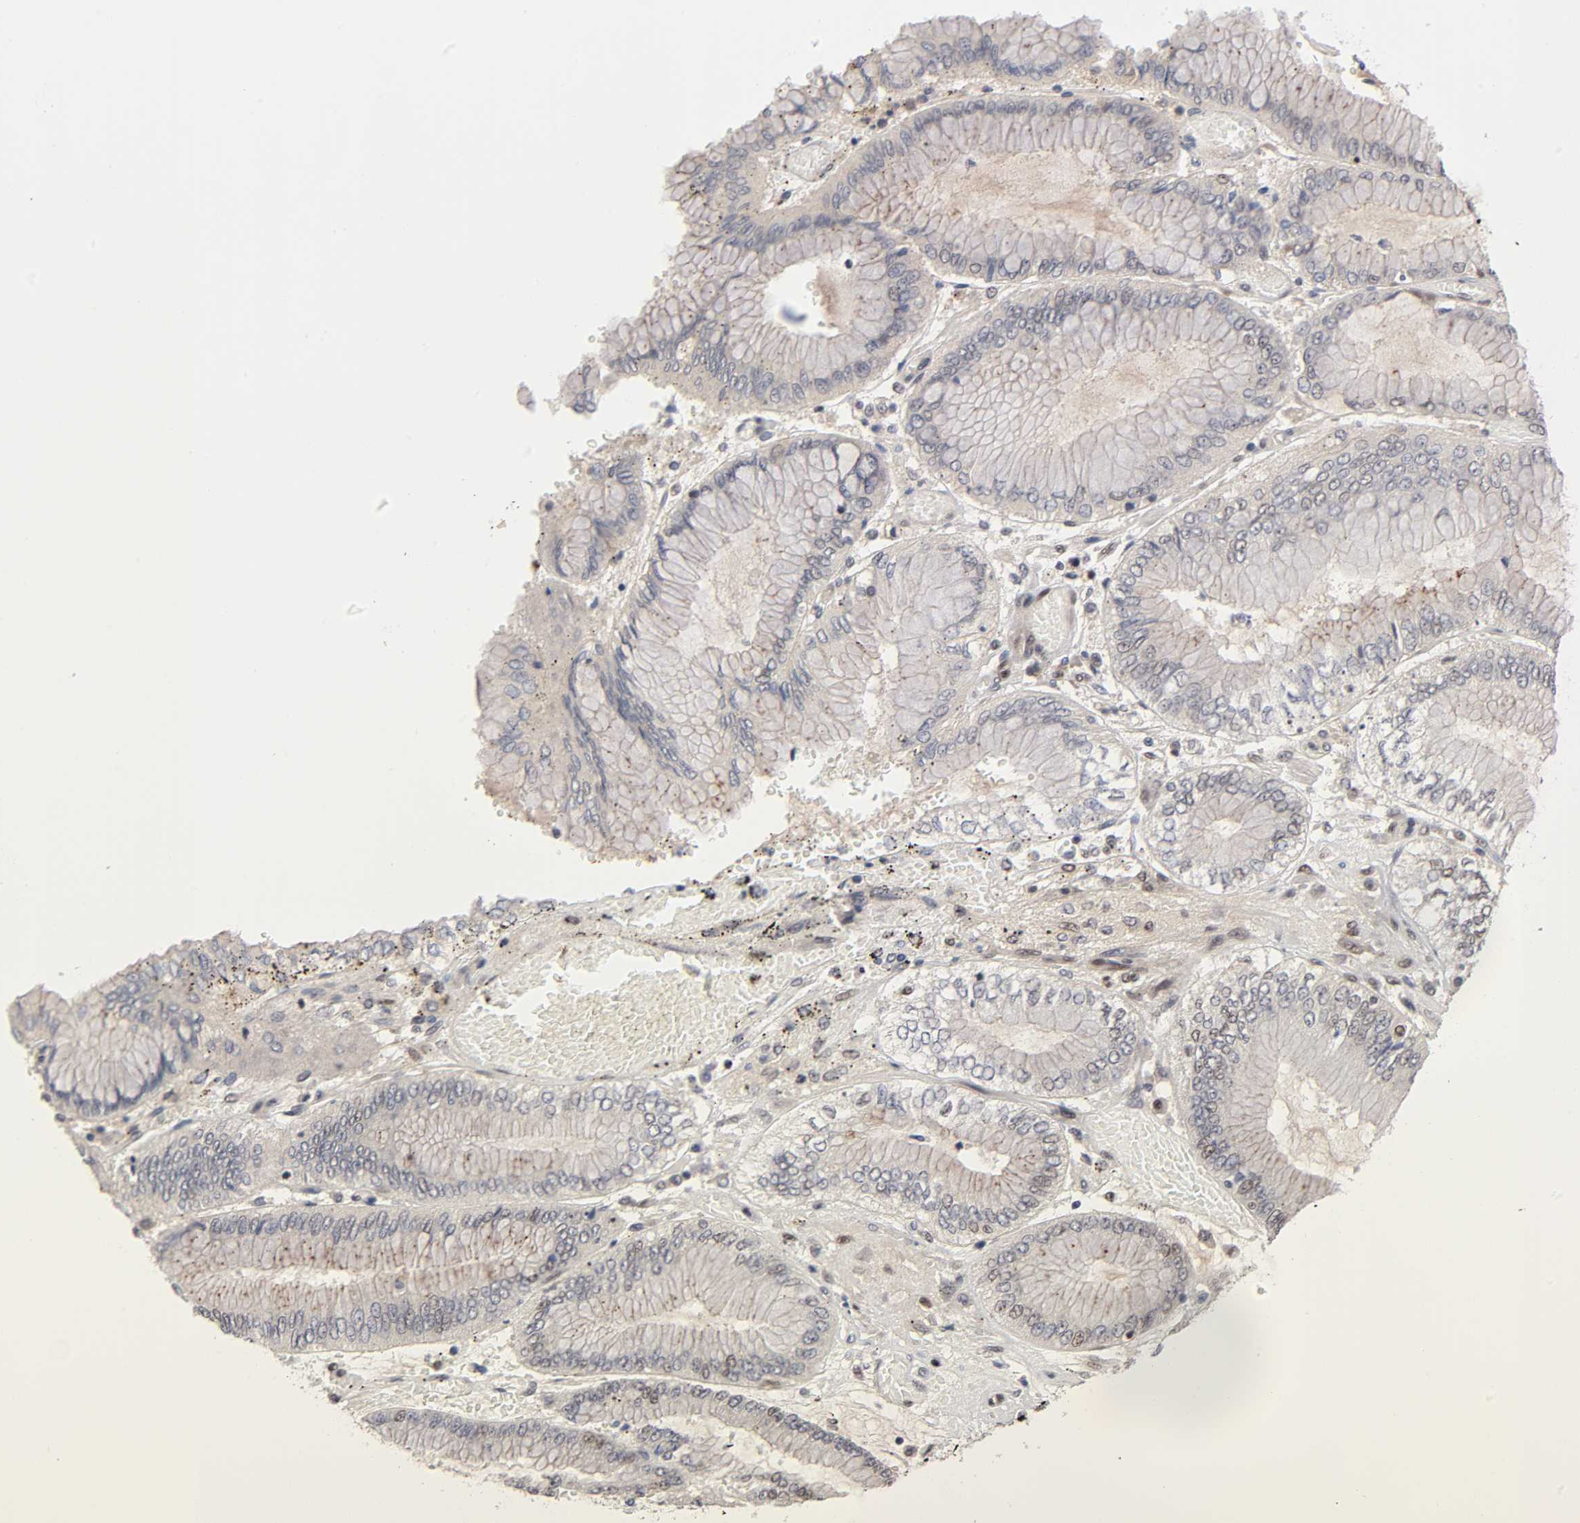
{"staining": {"intensity": "moderate", "quantity": "<25%", "location": "cytoplasmic/membranous,nuclear"}, "tissue": "stomach cancer", "cell_type": "Tumor cells", "image_type": "cancer", "snomed": [{"axis": "morphology", "description": "Normal tissue, NOS"}, {"axis": "morphology", "description": "Adenocarcinoma, NOS"}, {"axis": "topography", "description": "Stomach, upper"}, {"axis": "topography", "description": "Stomach"}], "caption": "DAB immunohistochemical staining of human stomach adenocarcinoma displays moderate cytoplasmic/membranous and nuclear protein staining in about <25% of tumor cells. The staining was performed using DAB to visualize the protein expression in brown, while the nuclei were stained in blue with hematoxylin (Magnification: 20x).", "gene": "EP300", "patient": {"sex": "male", "age": 76}}